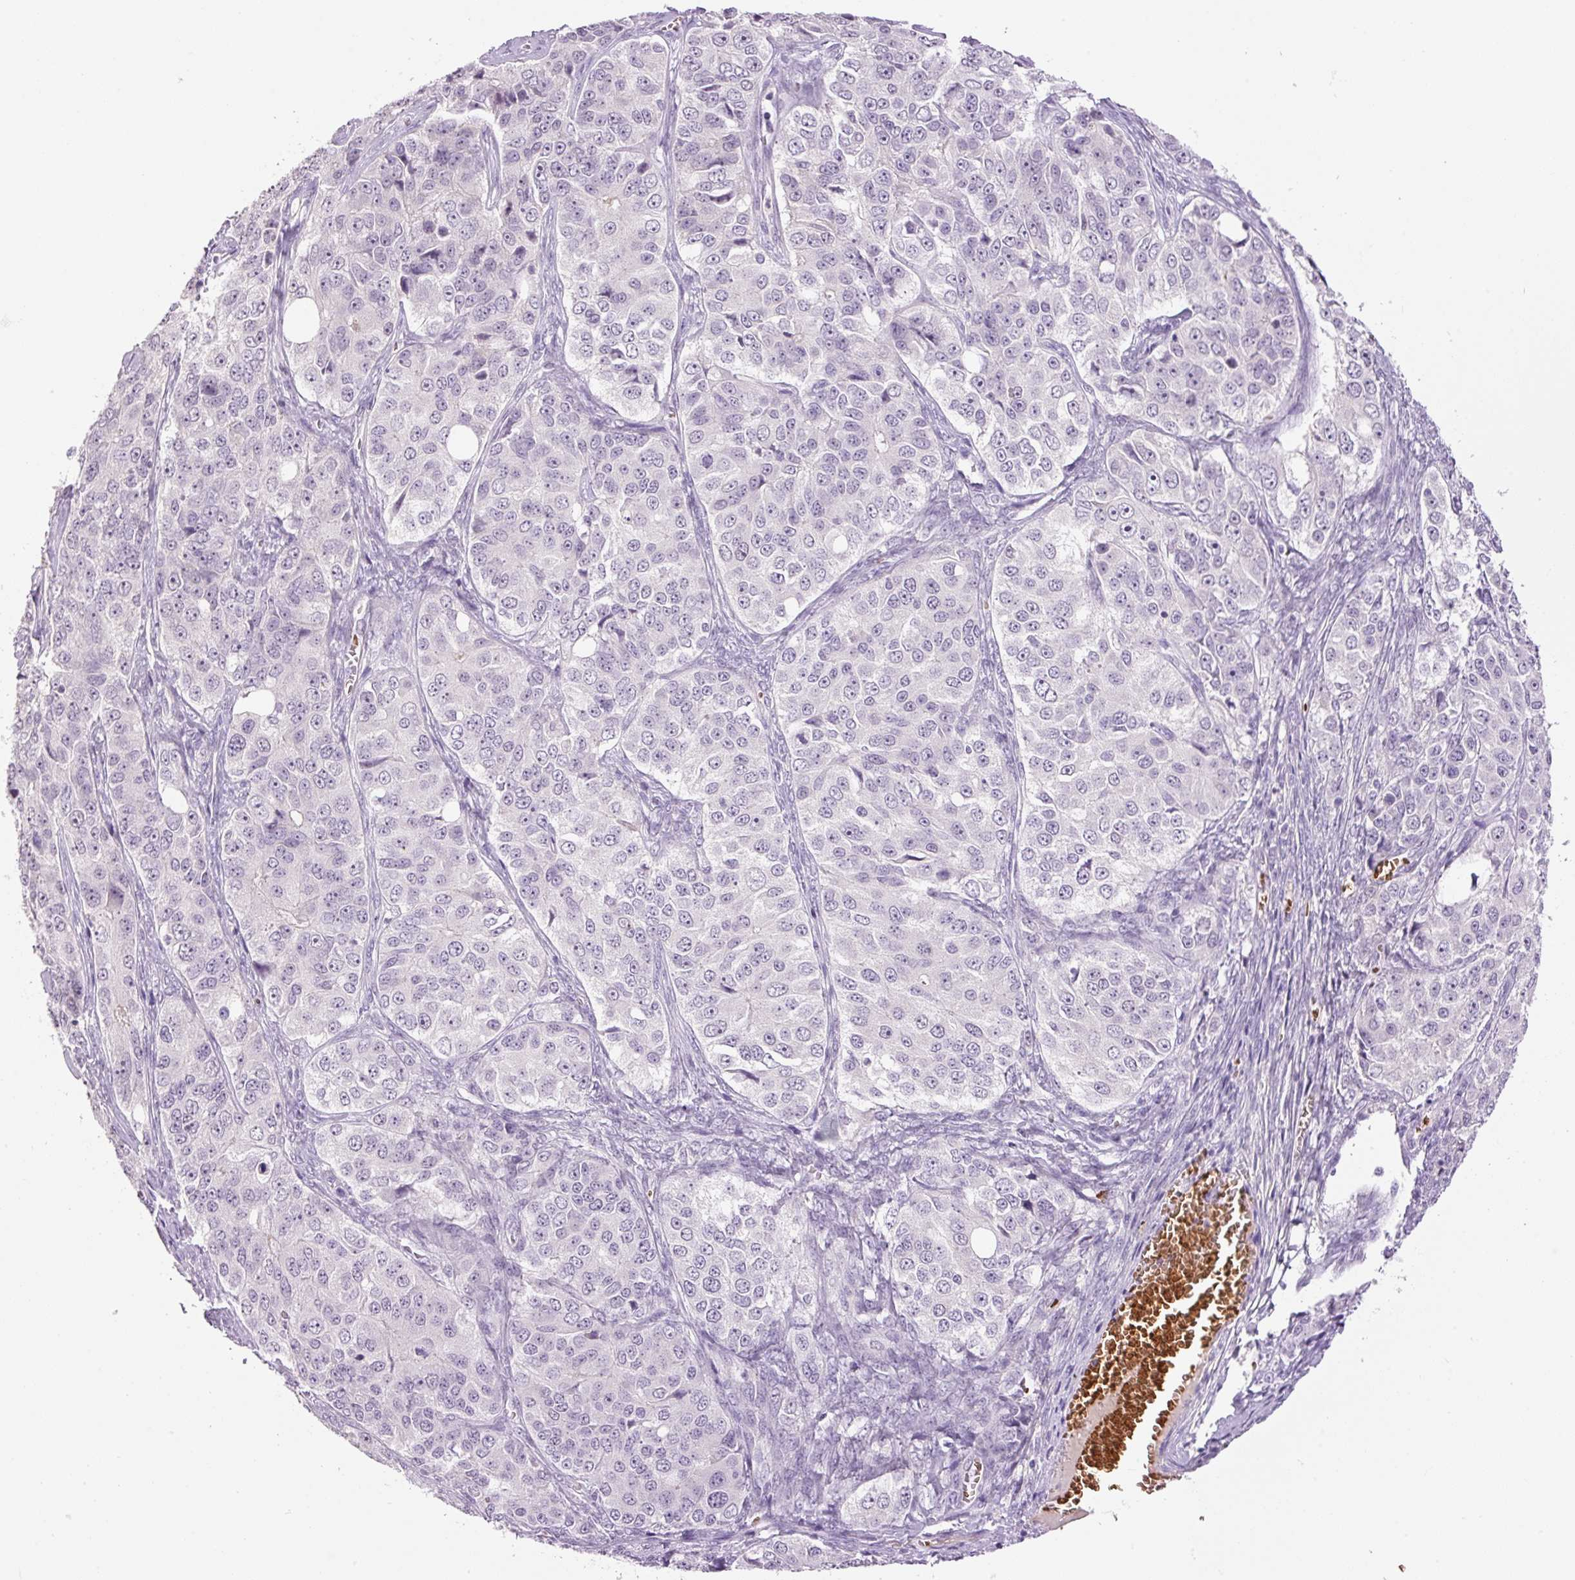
{"staining": {"intensity": "negative", "quantity": "none", "location": "none"}, "tissue": "ovarian cancer", "cell_type": "Tumor cells", "image_type": "cancer", "snomed": [{"axis": "morphology", "description": "Carcinoma, endometroid"}, {"axis": "topography", "description": "Ovary"}], "caption": "The micrograph reveals no staining of tumor cells in ovarian cancer.", "gene": "LY6G6D", "patient": {"sex": "female", "age": 51}}